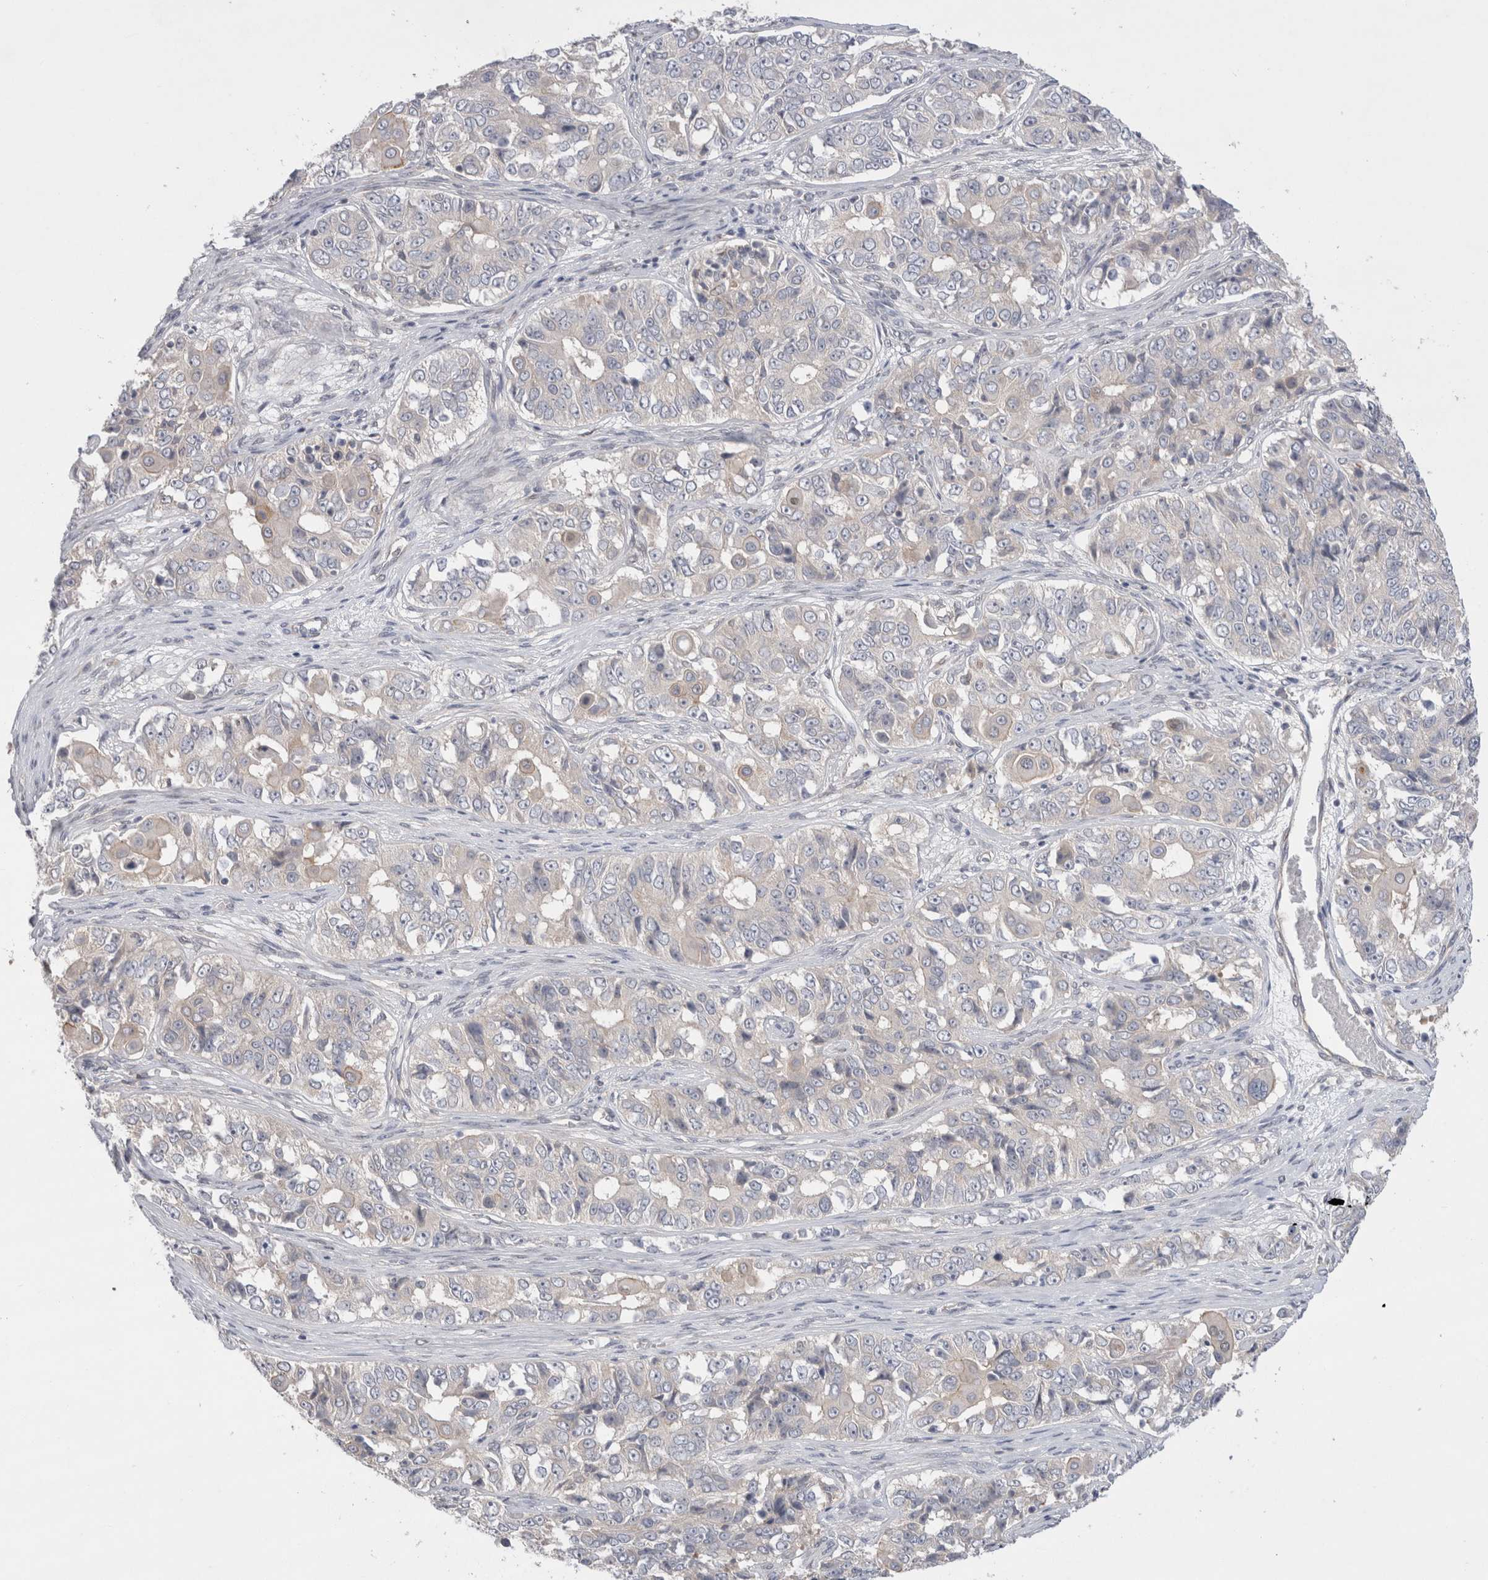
{"staining": {"intensity": "negative", "quantity": "none", "location": "none"}, "tissue": "ovarian cancer", "cell_type": "Tumor cells", "image_type": "cancer", "snomed": [{"axis": "morphology", "description": "Carcinoma, endometroid"}, {"axis": "topography", "description": "Ovary"}], "caption": "The immunohistochemistry image has no significant staining in tumor cells of ovarian cancer tissue.", "gene": "BICD2", "patient": {"sex": "female", "age": 51}}